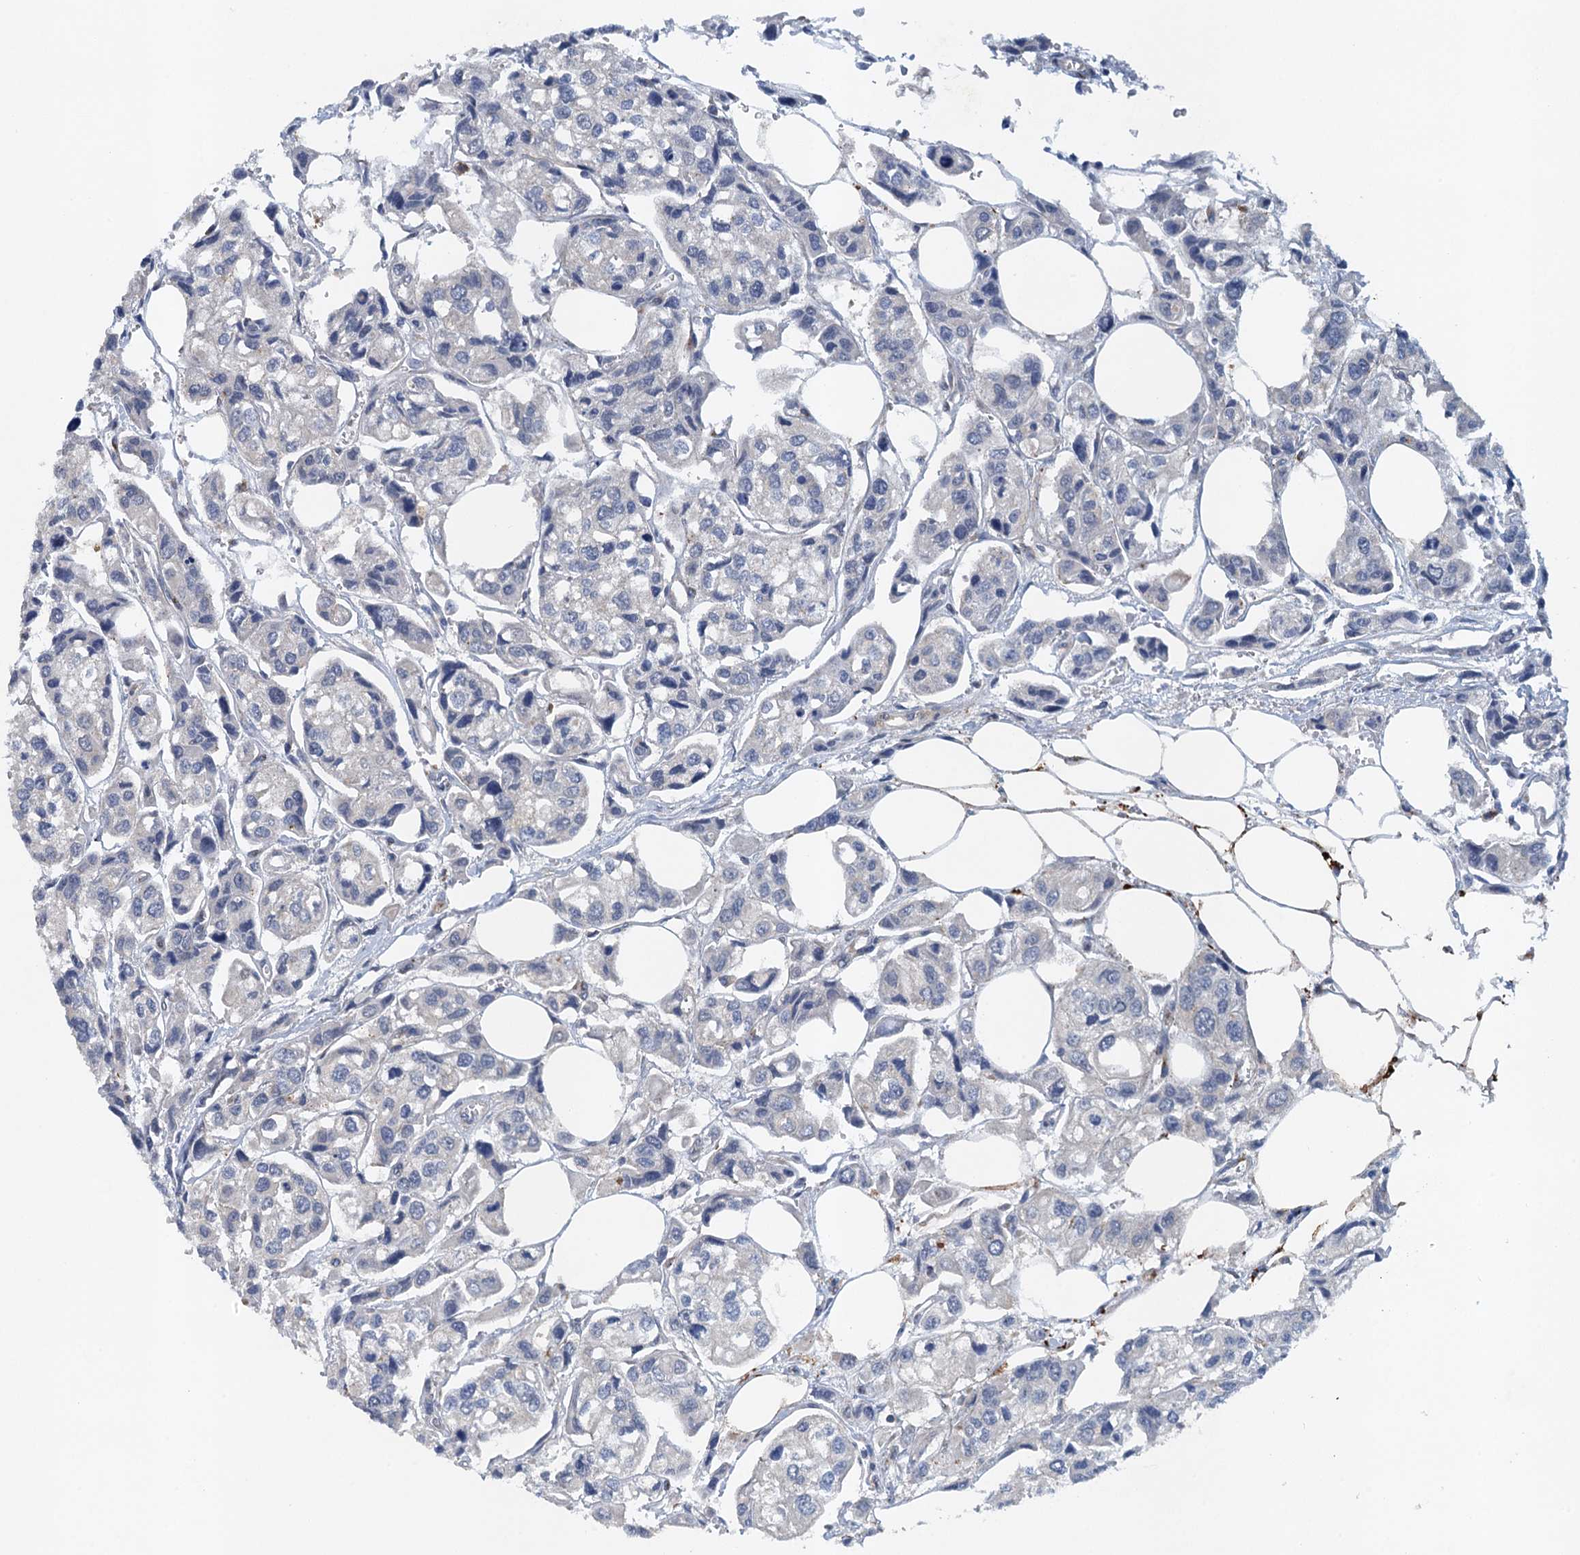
{"staining": {"intensity": "negative", "quantity": "none", "location": "none"}, "tissue": "urothelial cancer", "cell_type": "Tumor cells", "image_type": "cancer", "snomed": [{"axis": "morphology", "description": "Urothelial carcinoma, High grade"}, {"axis": "topography", "description": "Urinary bladder"}], "caption": "There is no significant staining in tumor cells of urothelial cancer.", "gene": "NBEA", "patient": {"sex": "male", "age": 67}}